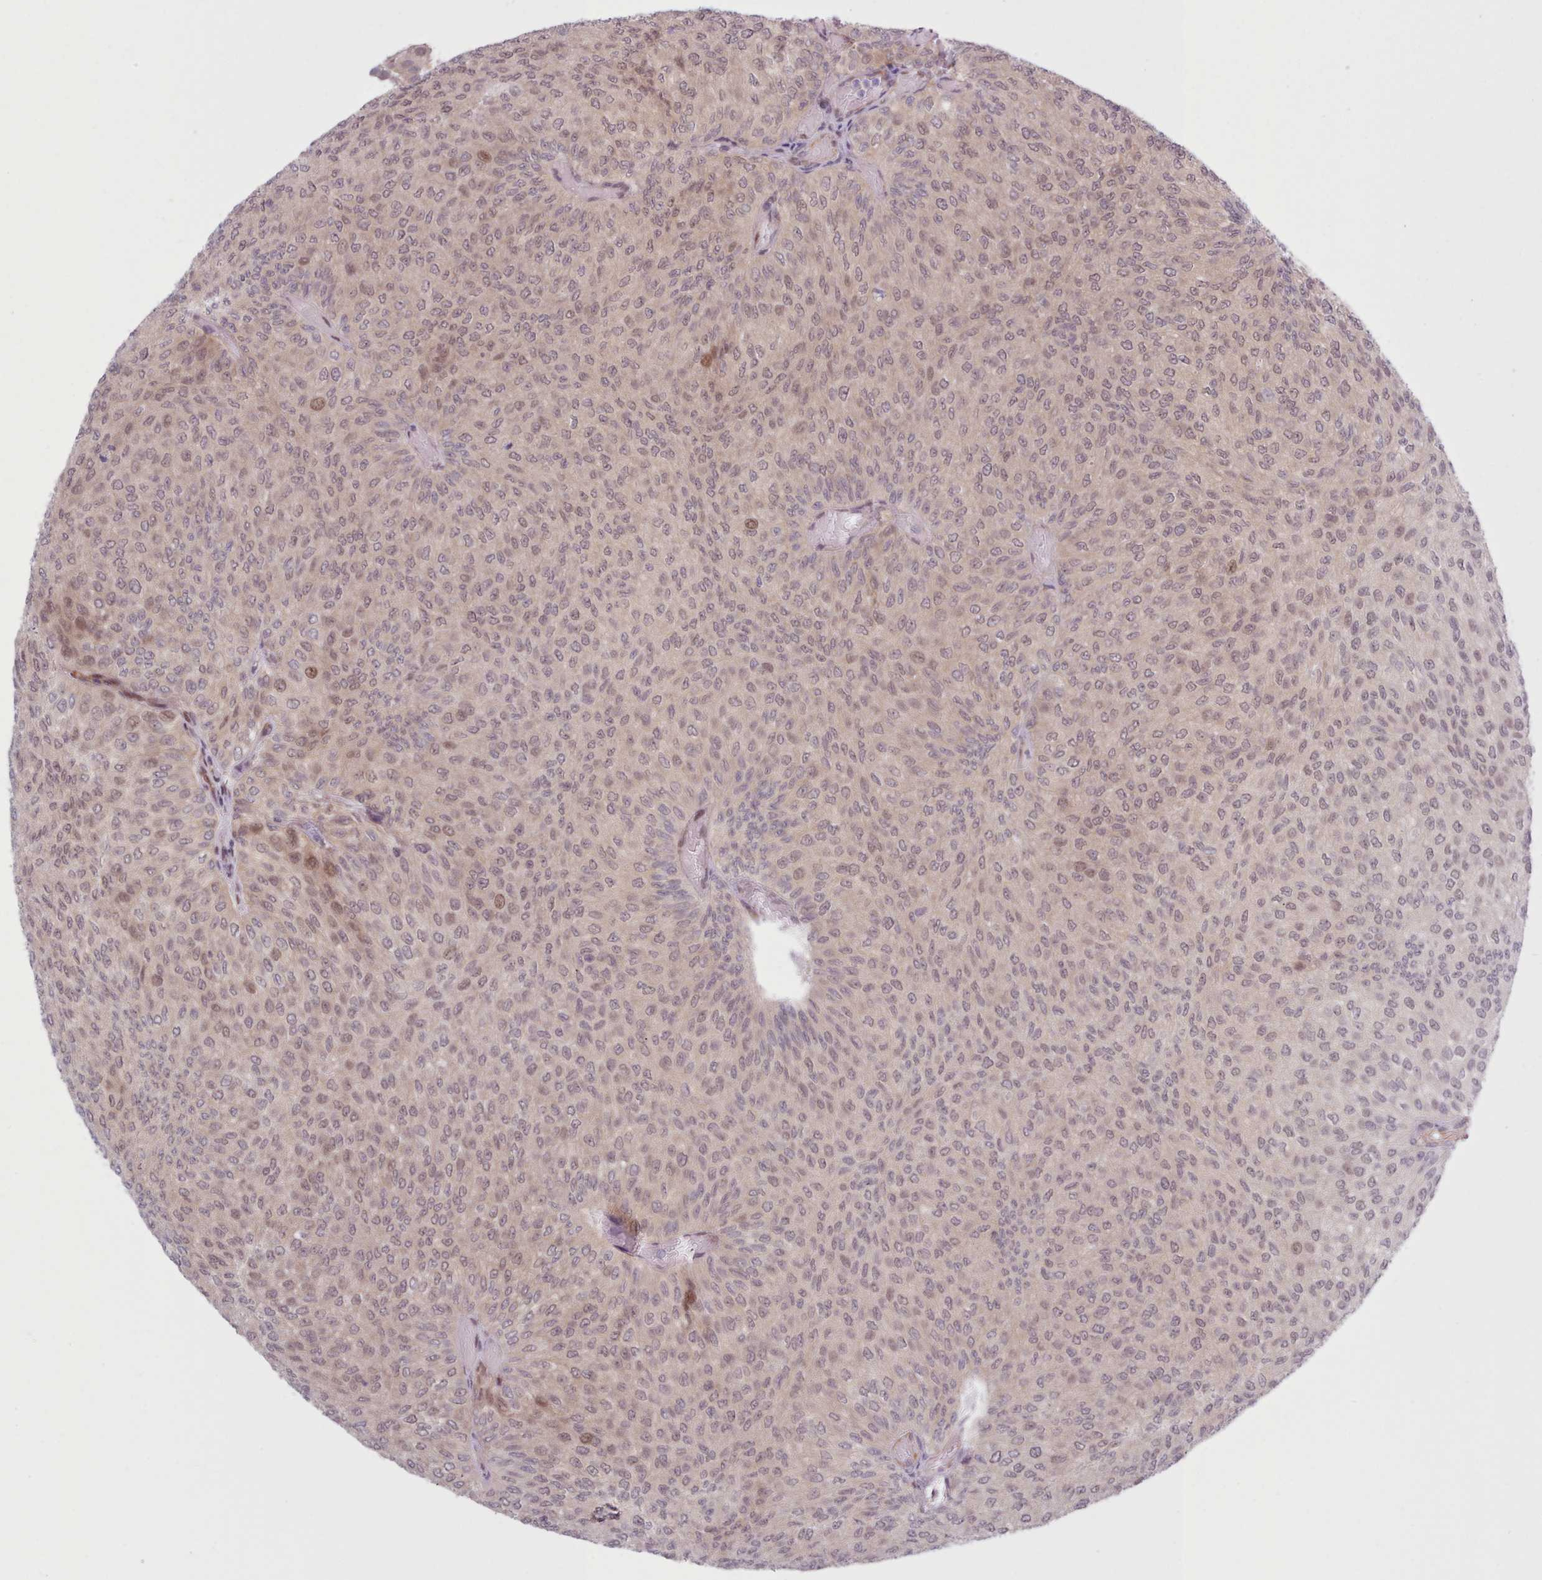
{"staining": {"intensity": "moderate", "quantity": "<25%", "location": "nuclear"}, "tissue": "urothelial cancer", "cell_type": "Tumor cells", "image_type": "cancer", "snomed": [{"axis": "morphology", "description": "Urothelial carcinoma, Low grade"}, {"axis": "topography", "description": "Urinary bladder"}], "caption": "Immunohistochemistry staining of urothelial carcinoma (low-grade), which shows low levels of moderate nuclear expression in about <25% of tumor cells indicating moderate nuclear protein staining. The staining was performed using DAB (3,3'-diaminobenzidine) (brown) for protein detection and nuclei were counterstained in hematoxylin (blue).", "gene": "KBTBD7", "patient": {"sex": "male", "age": 78}}